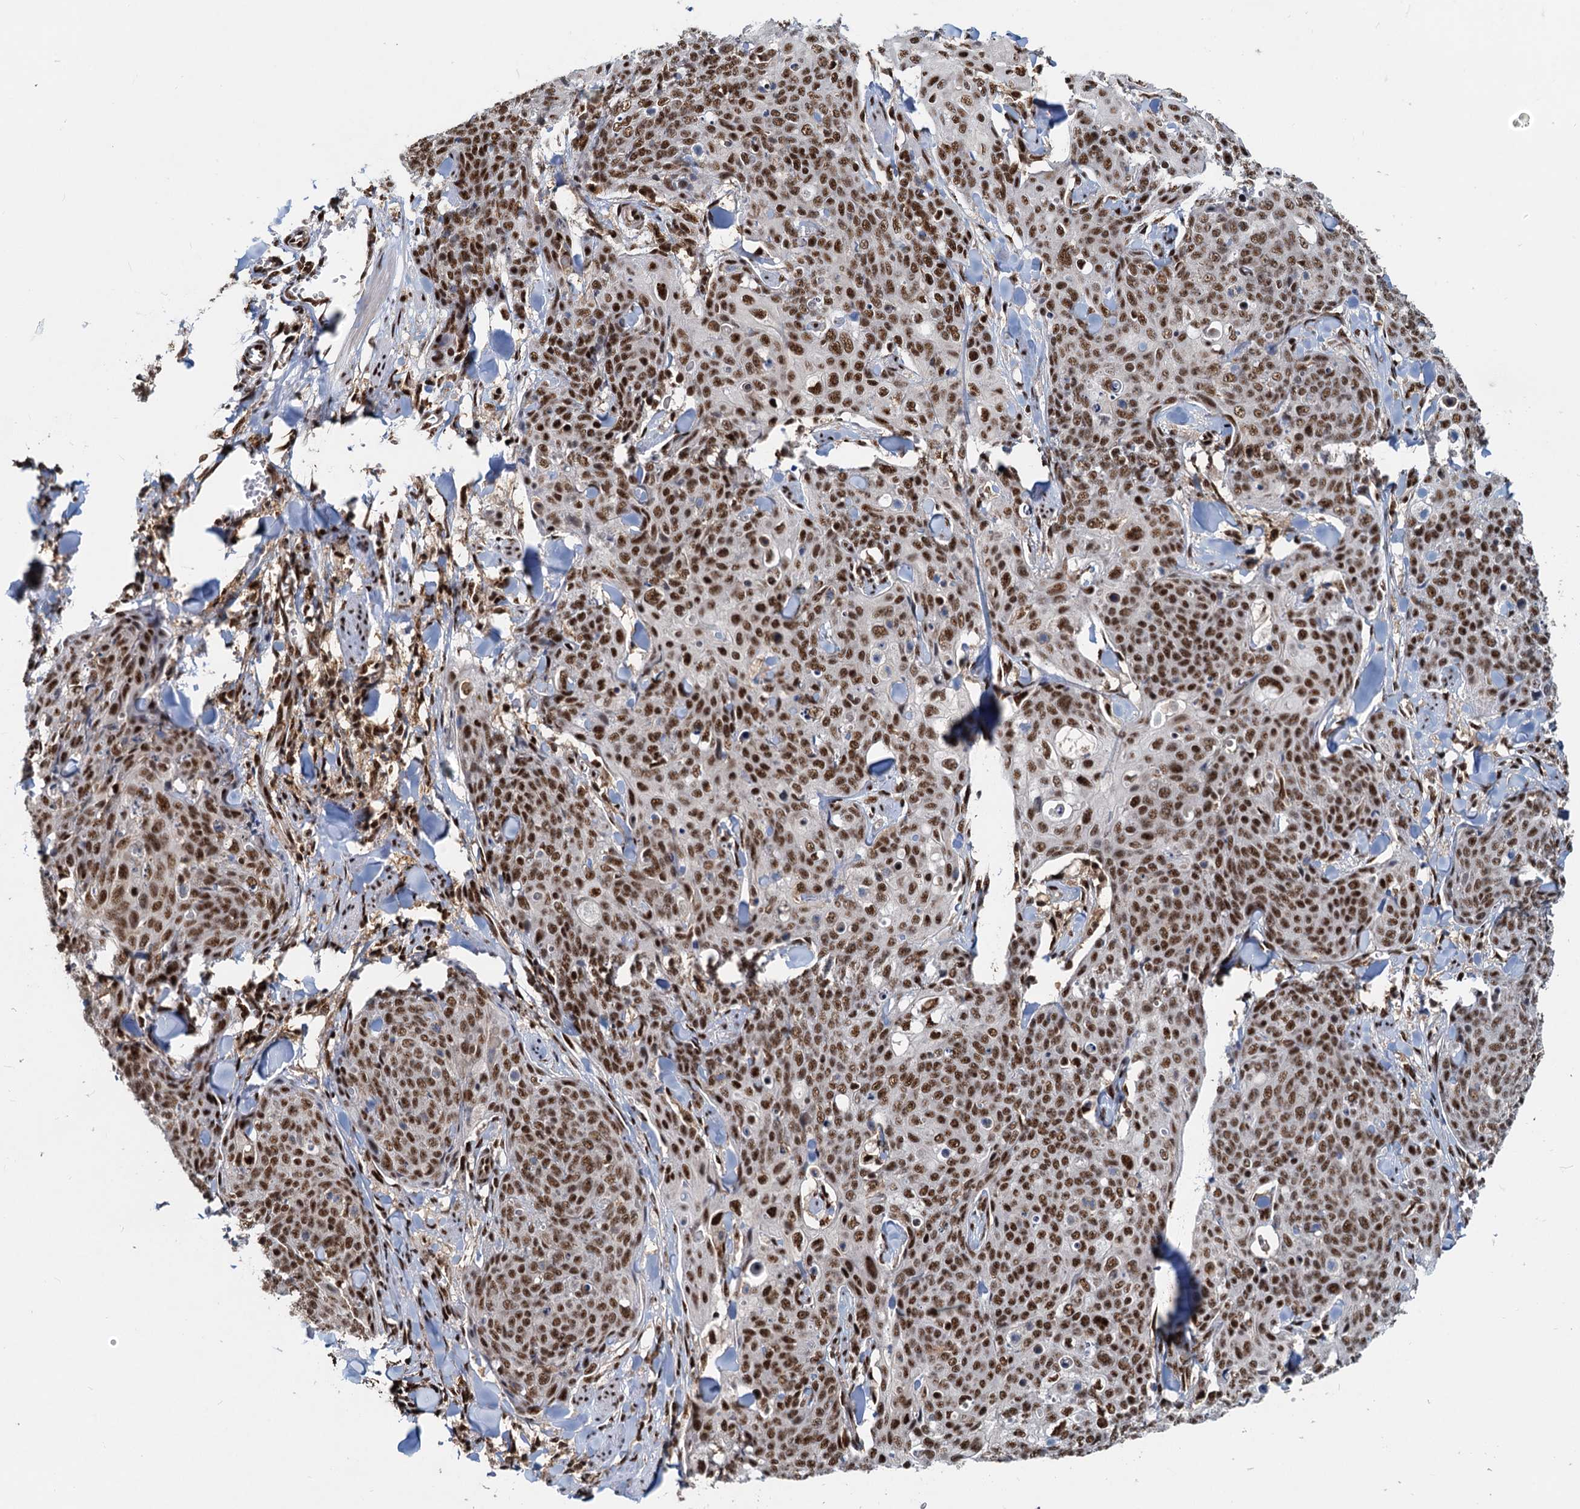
{"staining": {"intensity": "strong", "quantity": ">75%", "location": "nuclear"}, "tissue": "skin cancer", "cell_type": "Tumor cells", "image_type": "cancer", "snomed": [{"axis": "morphology", "description": "Squamous cell carcinoma, NOS"}, {"axis": "topography", "description": "Skin"}, {"axis": "topography", "description": "Vulva"}], "caption": "Tumor cells display high levels of strong nuclear expression in approximately >75% of cells in human squamous cell carcinoma (skin). The staining is performed using DAB brown chromogen to label protein expression. The nuclei are counter-stained blue using hematoxylin.", "gene": "RBM26", "patient": {"sex": "female", "age": 85}}